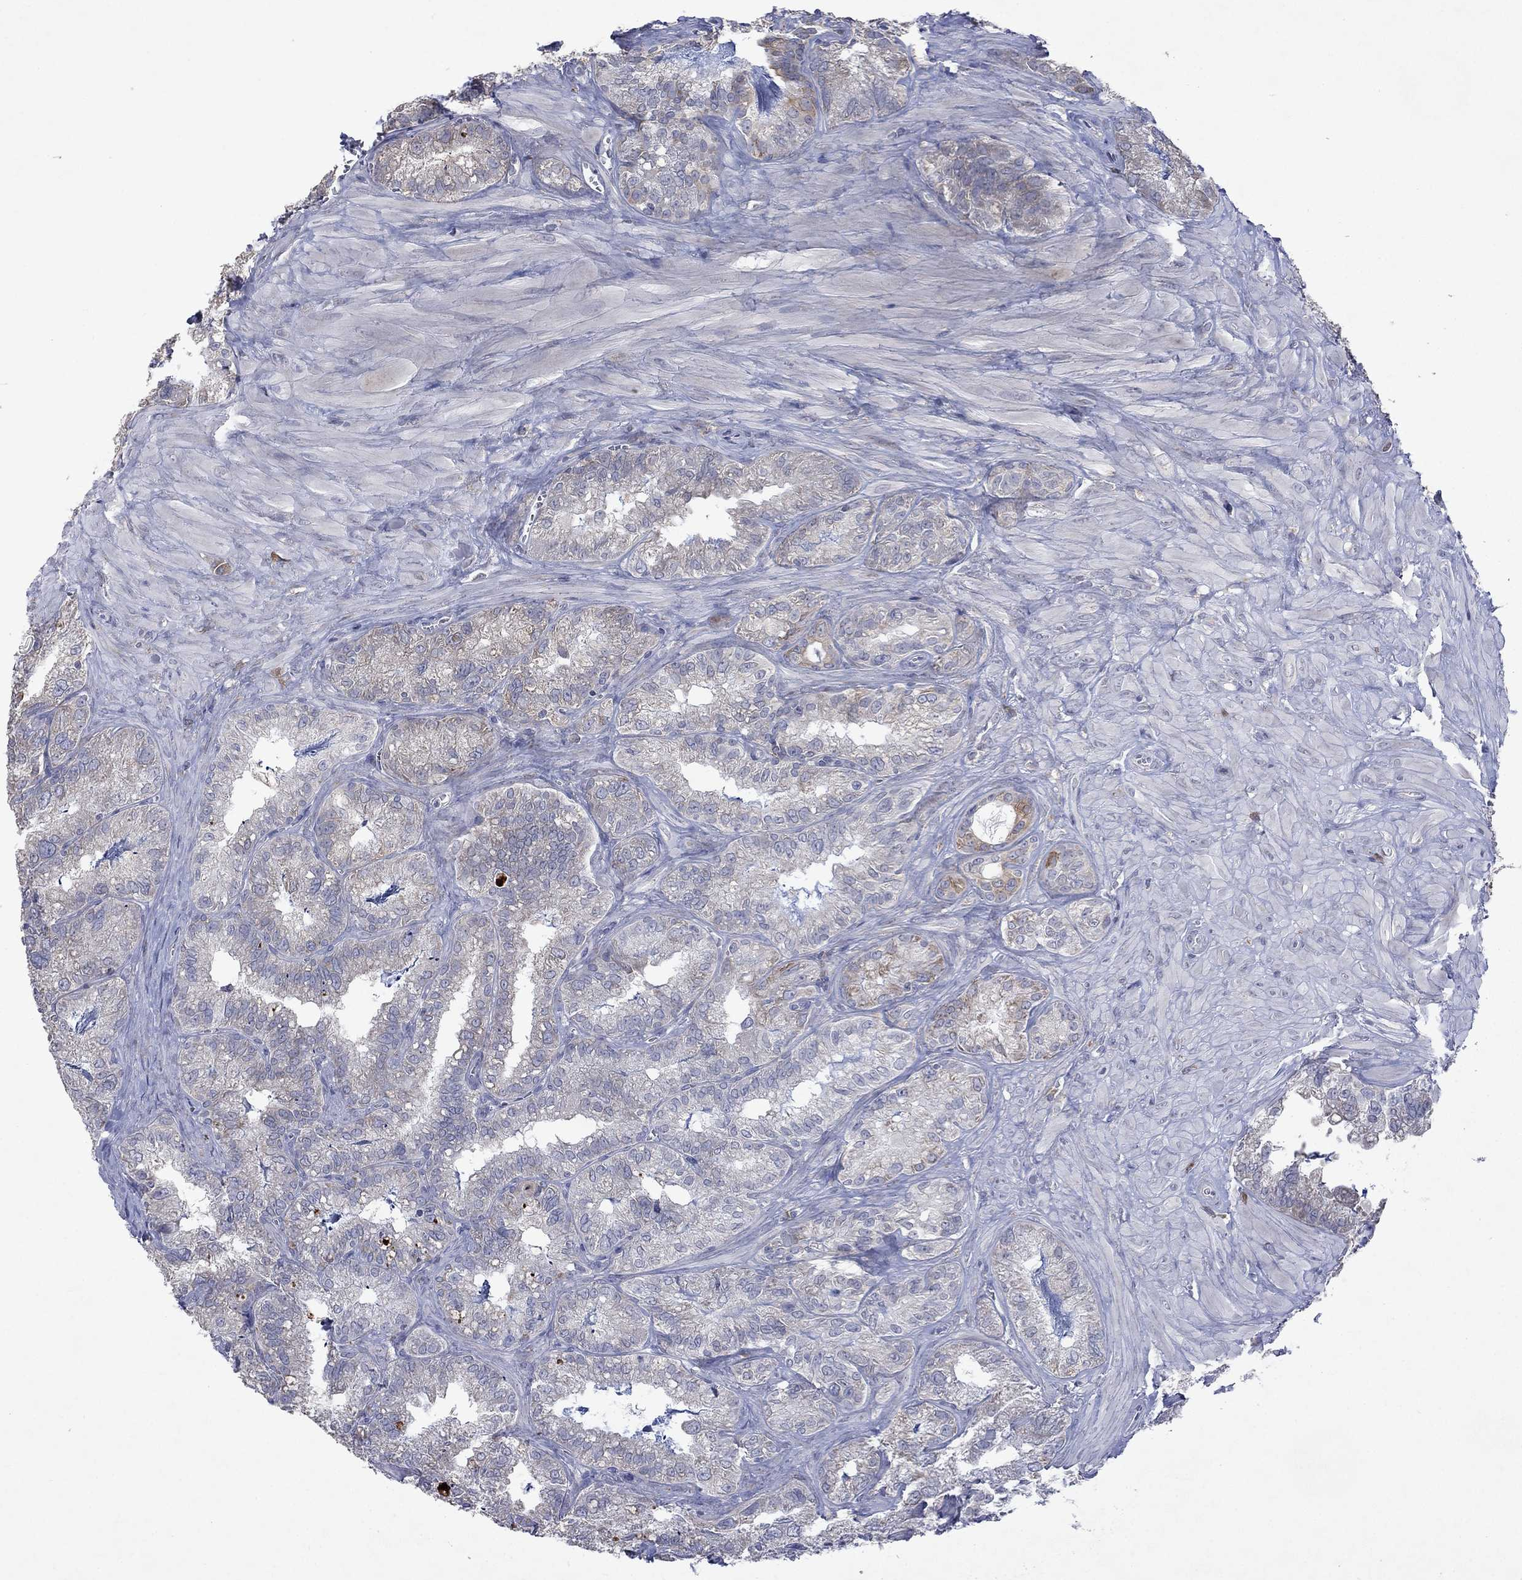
{"staining": {"intensity": "moderate", "quantity": "<25%", "location": "cytoplasmic/membranous"}, "tissue": "seminal vesicle", "cell_type": "Glandular cells", "image_type": "normal", "snomed": [{"axis": "morphology", "description": "Normal tissue, NOS"}, {"axis": "topography", "description": "Seminal veicle"}], "caption": "A micrograph showing moderate cytoplasmic/membranous staining in approximately <25% of glandular cells in unremarkable seminal vesicle, as visualized by brown immunohistochemical staining.", "gene": "TMEM97", "patient": {"sex": "male", "age": 57}}